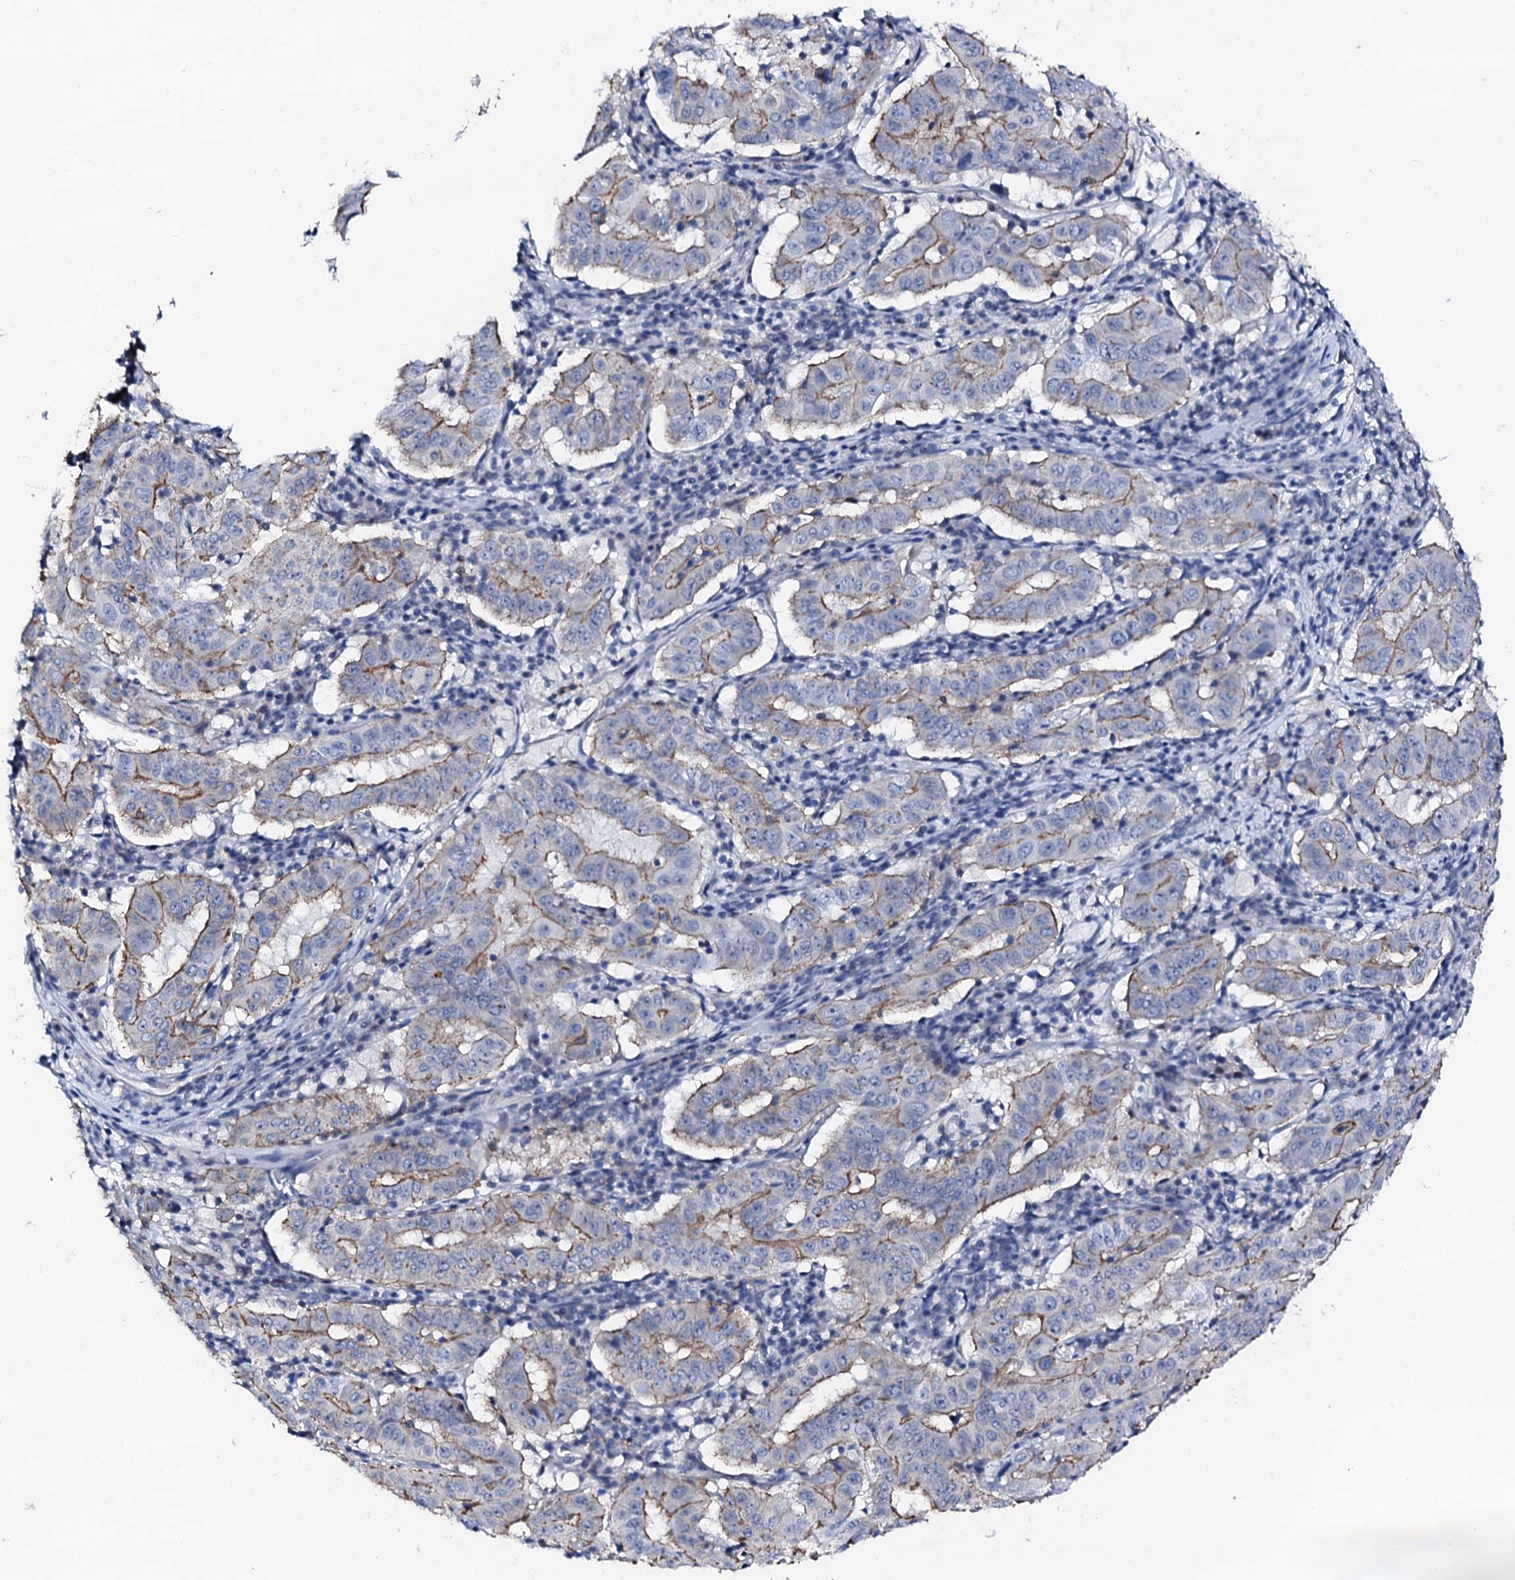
{"staining": {"intensity": "moderate", "quantity": "25%-75%", "location": "cytoplasmic/membranous"}, "tissue": "pancreatic cancer", "cell_type": "Tumor cells", "image_type": "cancer", "snomed": [{"axis": "morphology", "description": "Adenocarcinoma, NOS"}, {"axis": "topography", "description": "Pancreas"}], "caption": "Protein analysis of pancreatic cancer (adenocarcinoma) tissue demonstrates moderate cytoplasmic/membranous expression in approximately 25%-75% of tumor cells.", "gene": "TRAFD1", "patient": {"sex": "male", "age": 63}}